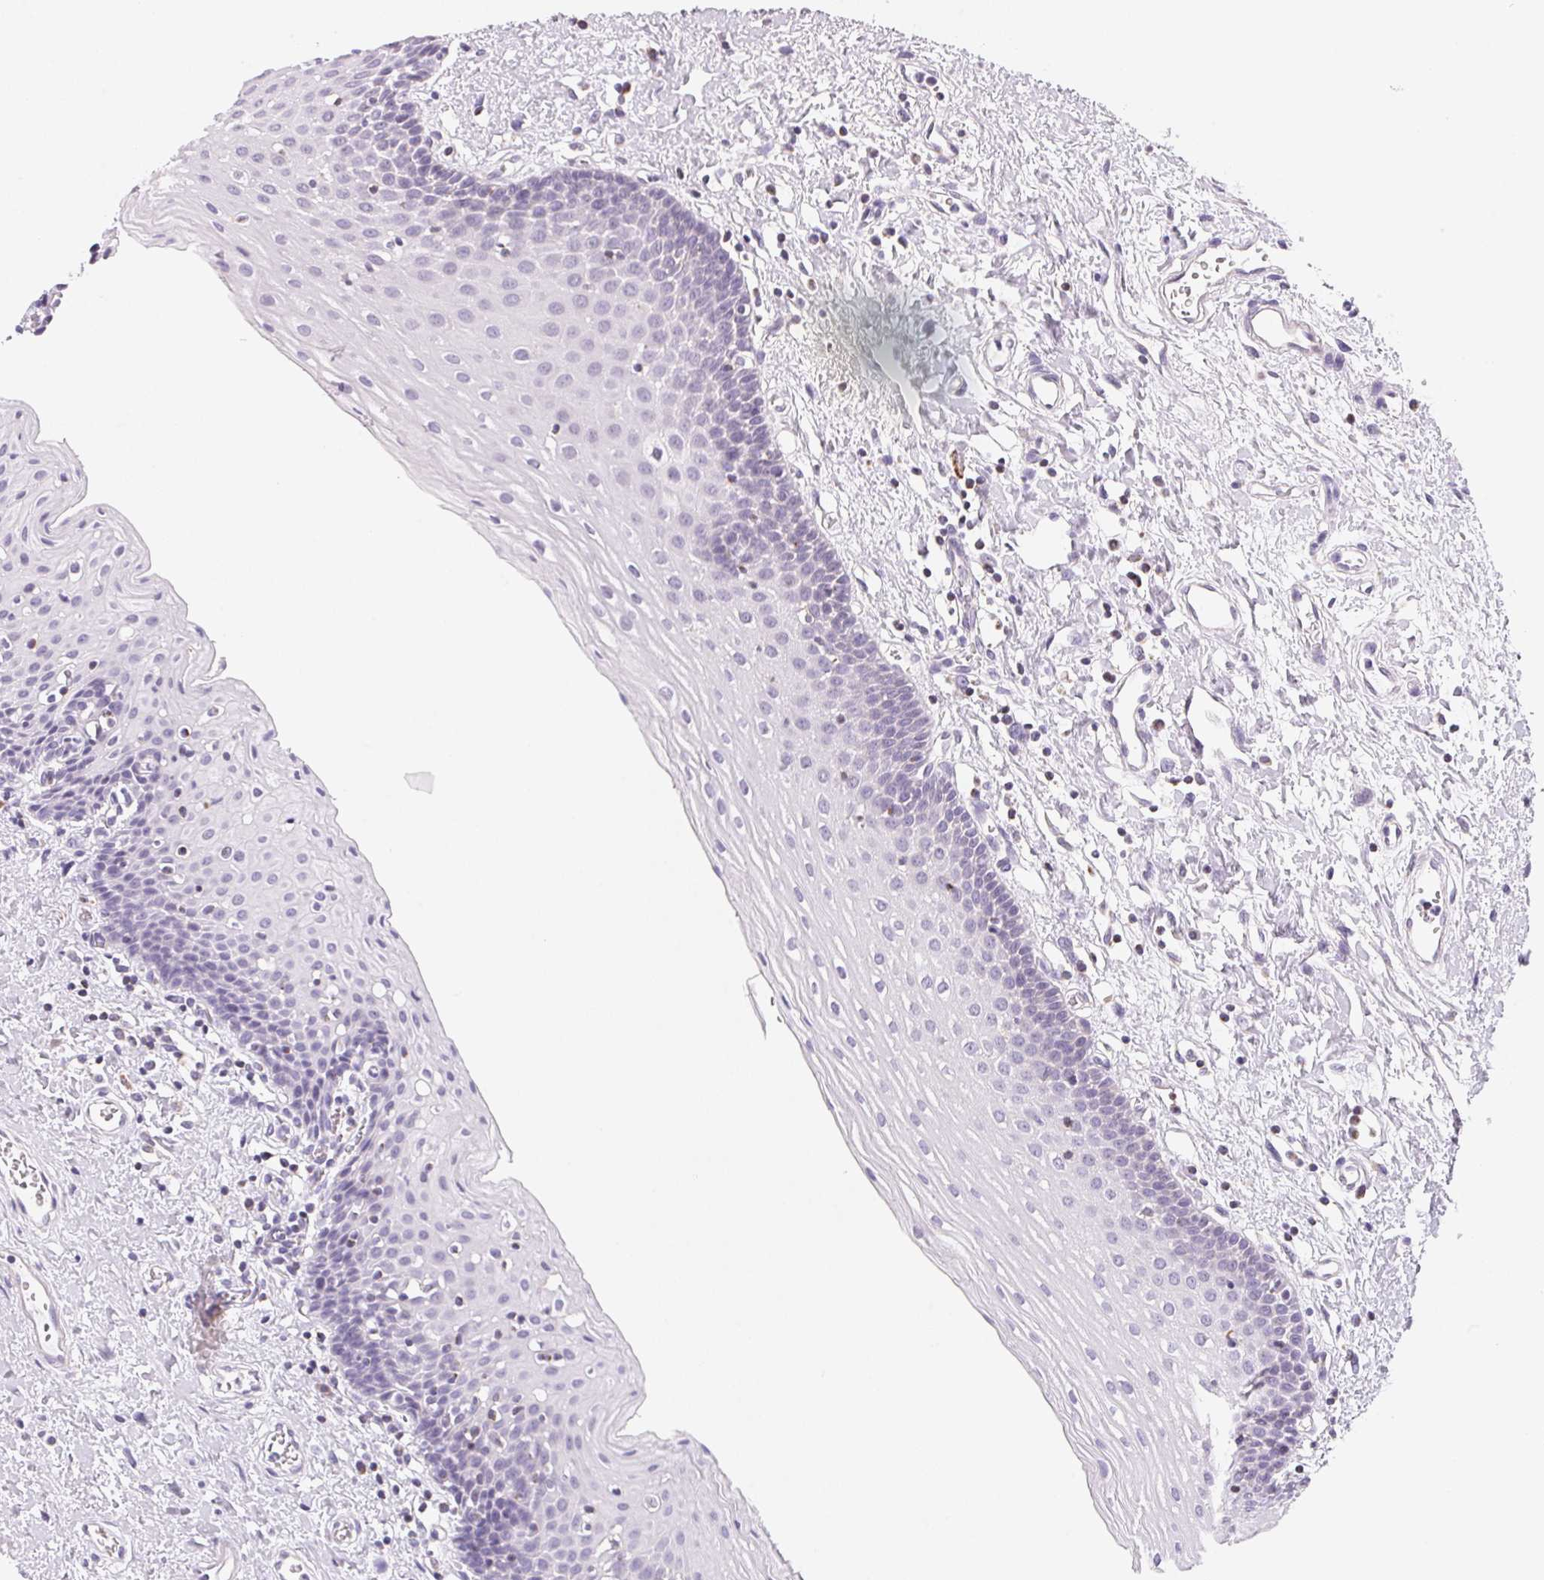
{"staining": {"intensity": "negative", "quantity": "none", "location": "none"}, "tissue": "oral mucosa", "cell_type": "Squamous epithelial cells", "image_type": "normal", "snomed": [{"axis": "morphology", "description": "Normal tissue, NOS"}, {"axis": "topography", "description": "Oral tissue"}], "caption": "A histopathology image of oral mucosa stained for a protein reveals no brown staining in squamous epithelial cells.", "gene": "GIPC2", "patient": {"sex": "female", "age": 43}}